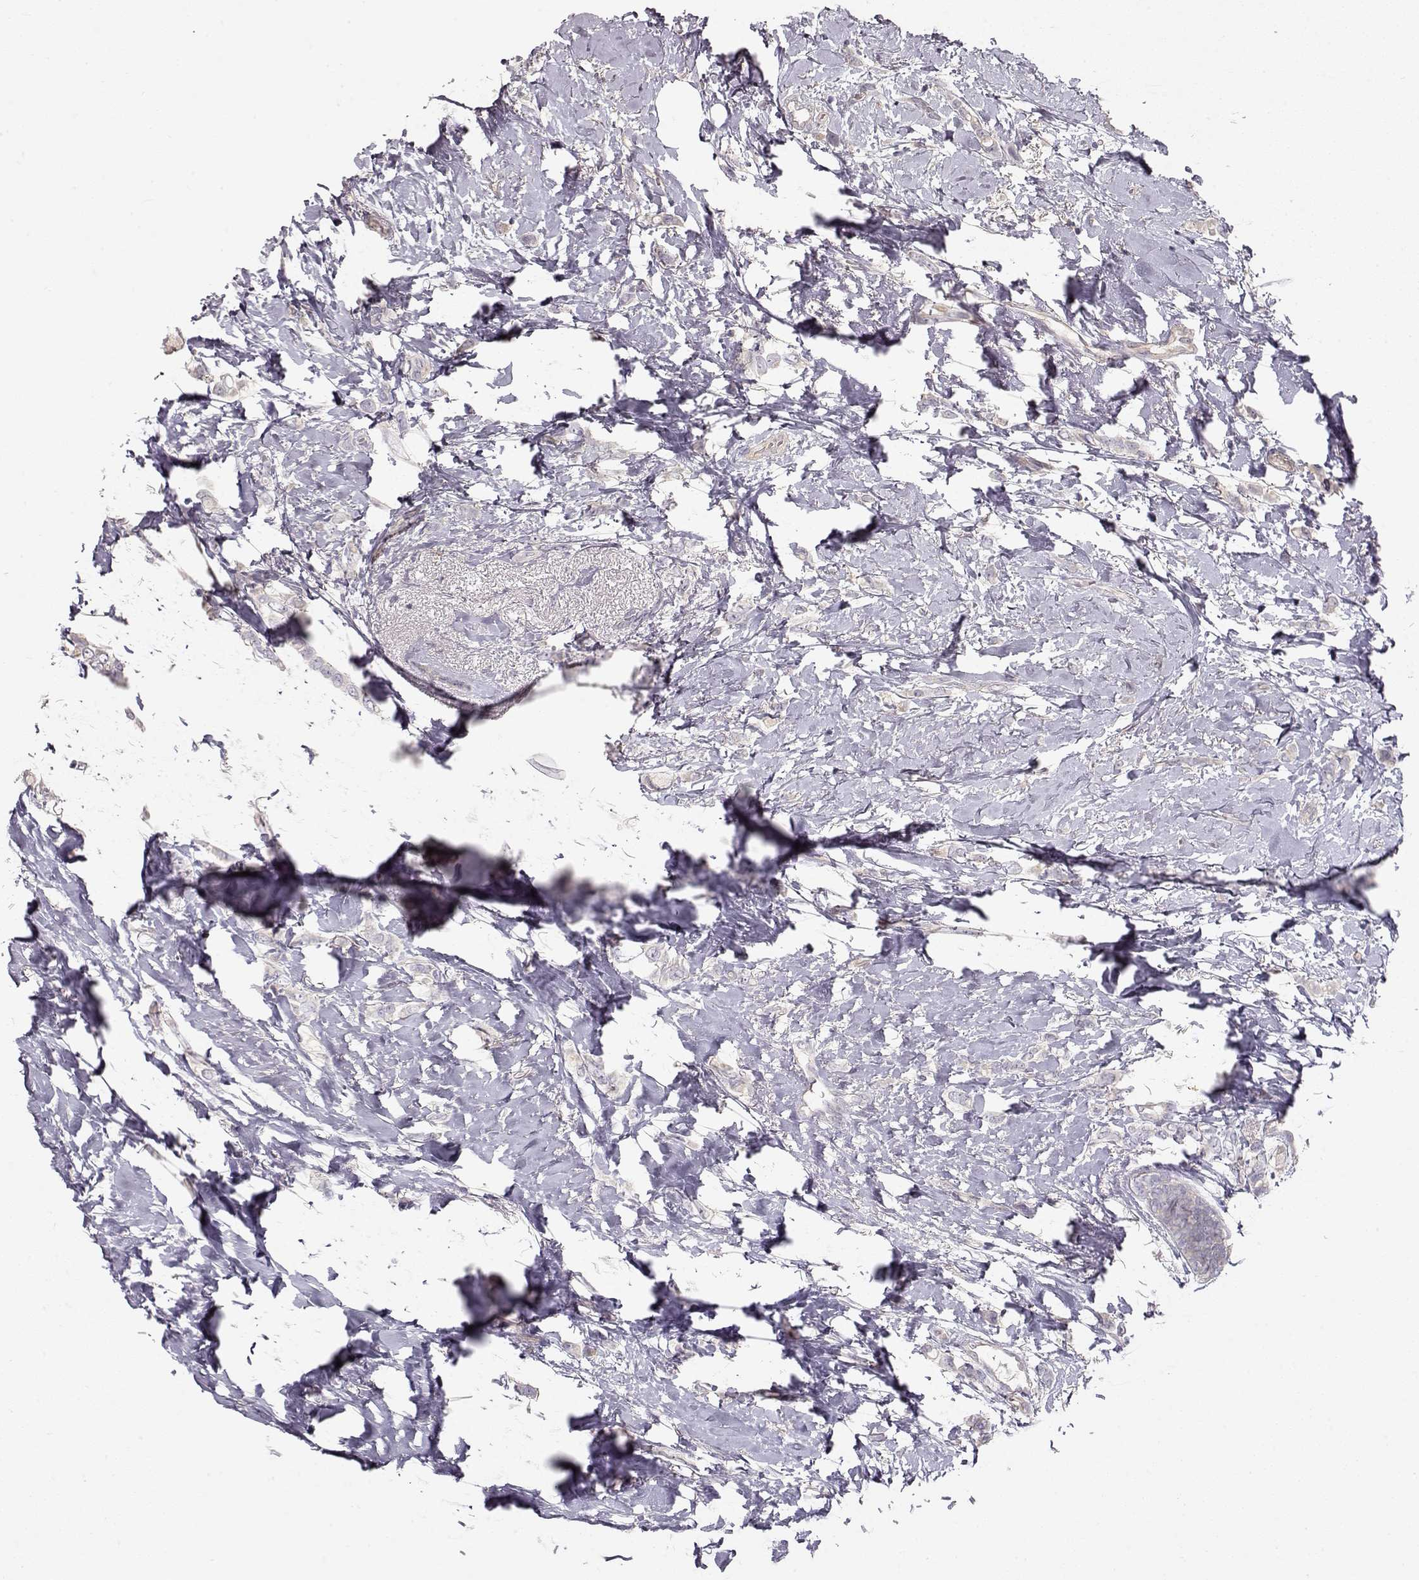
{"staining": {"intensity": "negative", "quantity": "none", "location": "none"}, "tissue": "breast cancer", "cell_type": "Tumor cells", "image_type": "cancer", "snomed": [{"axis": "morphology", "description": "Lobular carcinoma"}, {"axis": "topography", "description": "Breast"}], "caption": "Human lobular carcinoma (breast) stained for a protein using immunohistochemistry reveals no expression in tumor cells.", "gene": "ARHGAP8", "patient": {"sex": "female", "age": 66}}